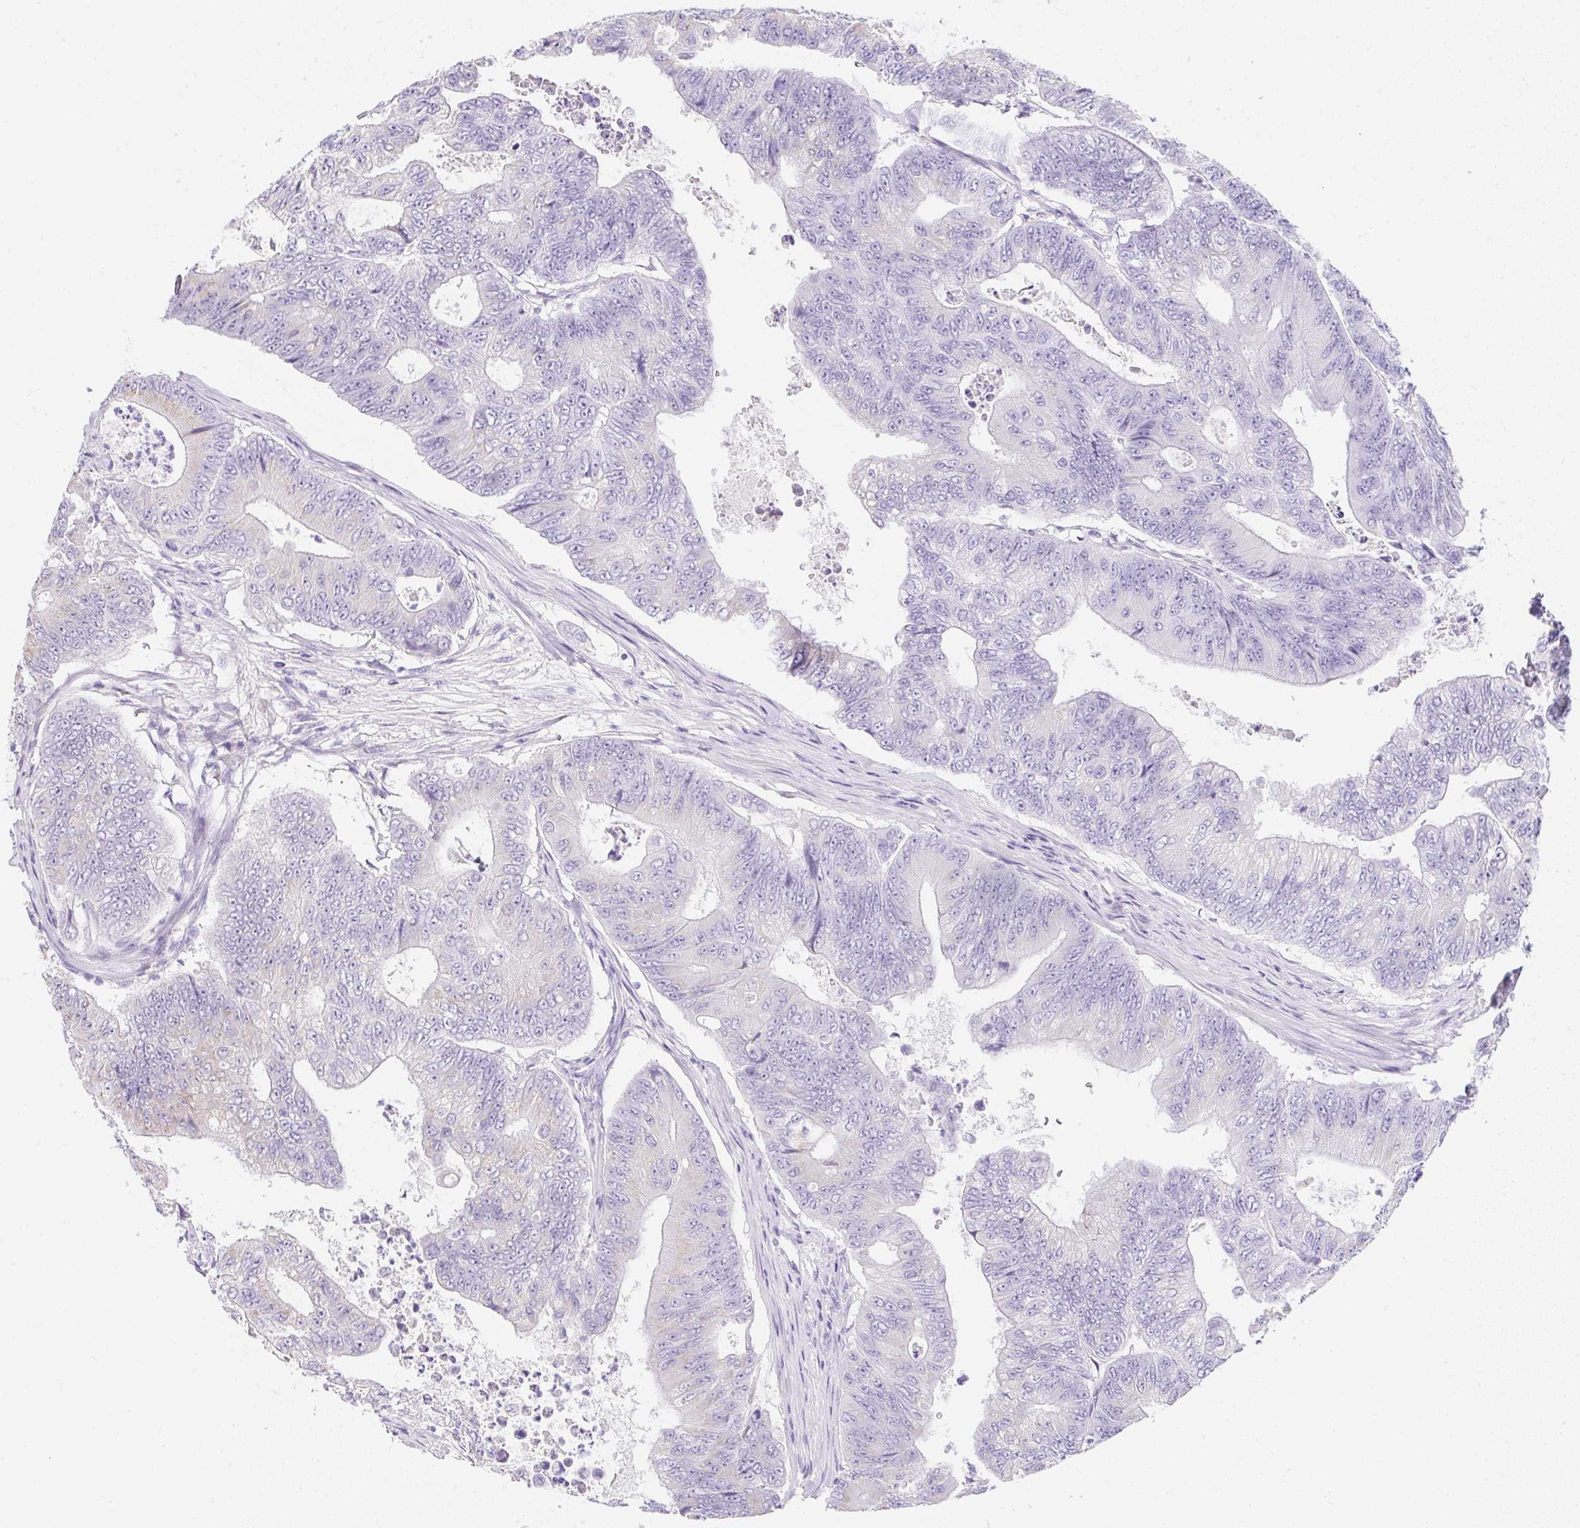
{"staining": {"intensity": "negative", "quantity": "none", "location": "none"}, "tissue": "colorectal cancer", "cell_type": "Tumor cells", "image_type": "cancer", "snomed": [{"axis": "morphology", "description": "Adenocarcinoma, NOS"}, {"axis": "topography", "description": "Colon"}], "caption": "Micrograph shows no significant protein positivity in tumor cells of colorectal adenocarcinoma.", "gene": "DTX4", "patient": {"sex": "female", "age": 48}}